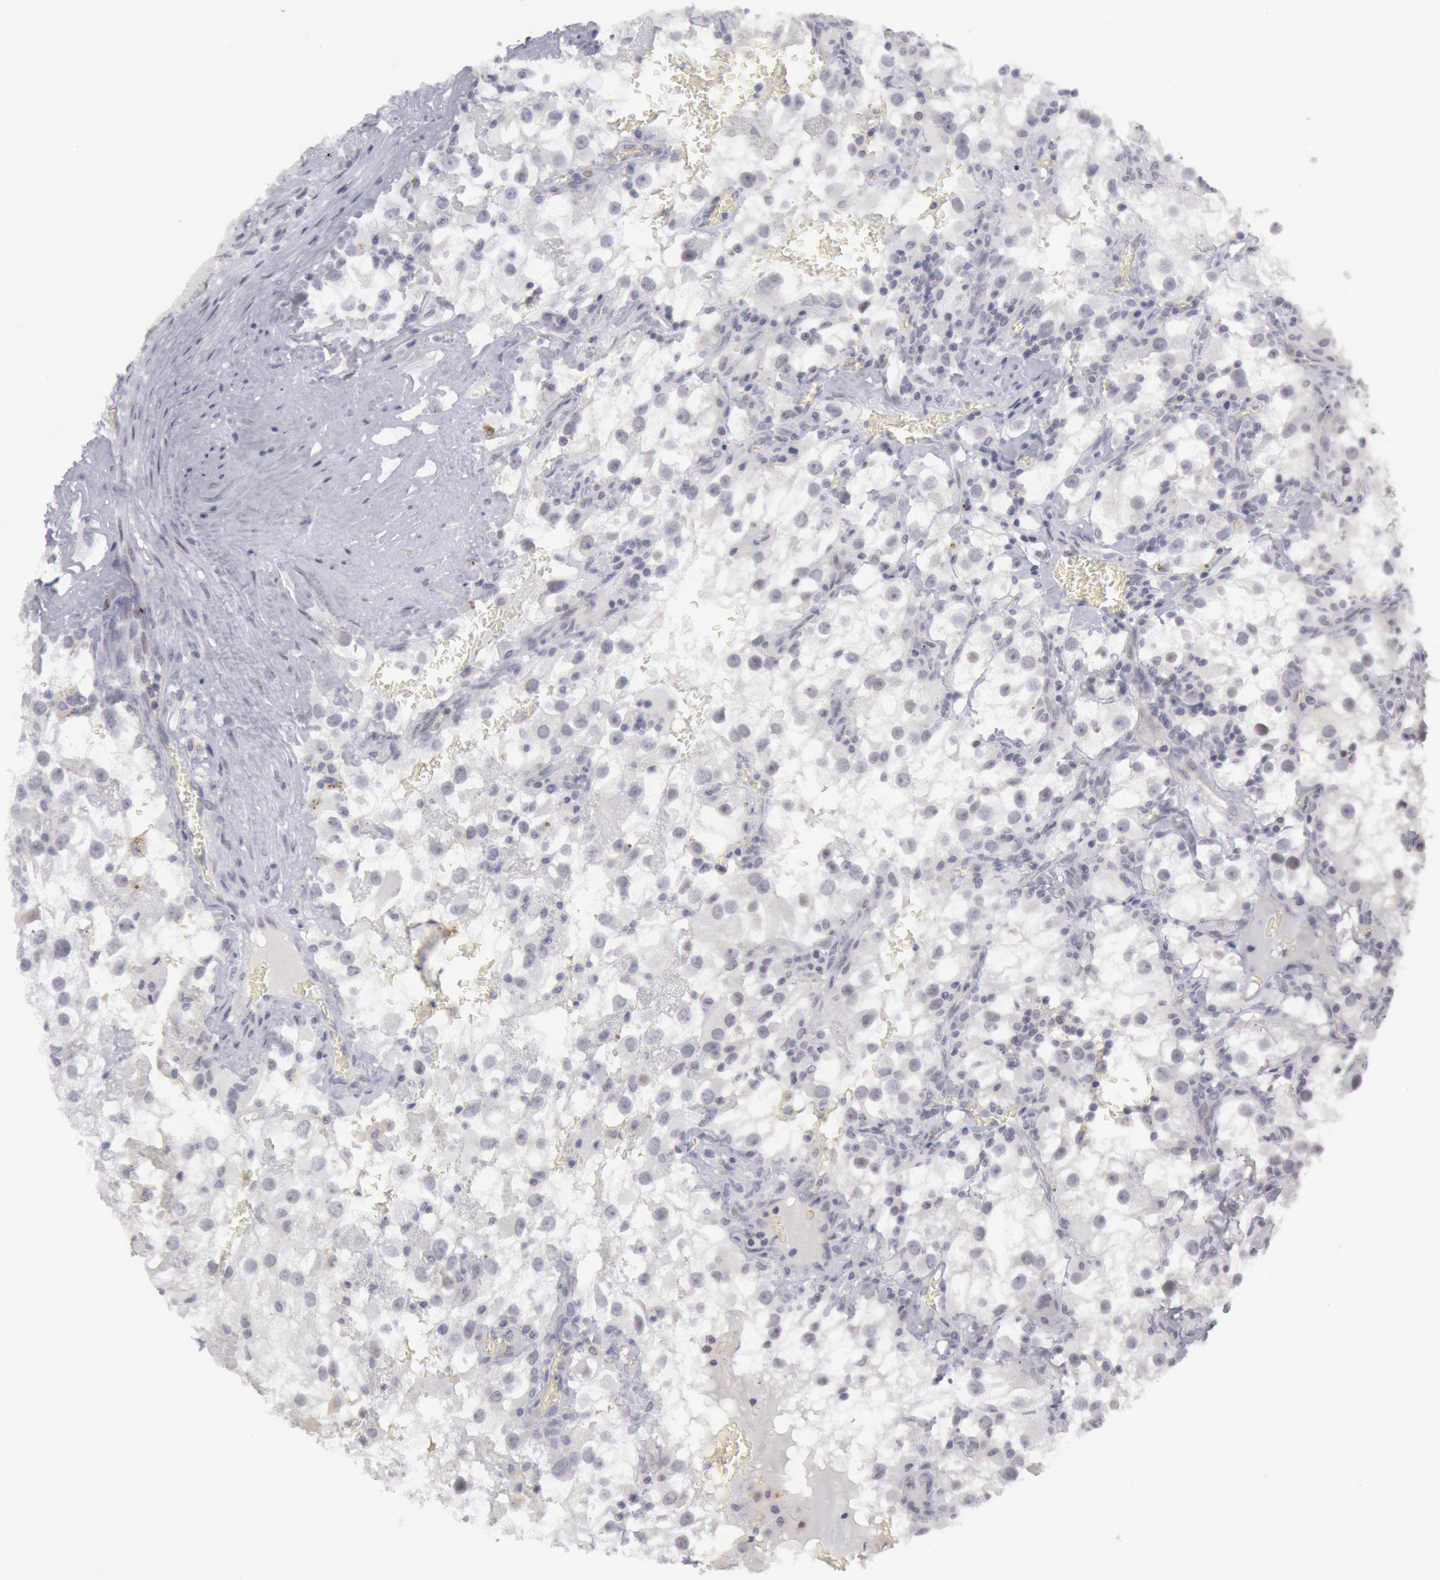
{"staining": {"intensity": "negative", "quantity": "none", "location": "none"}, "tissue": "renal cancer", "cell_type": "Tumor cells", "image_type": "cancer", "snomed": [{"axis": "morphology", "description": "Adenocarcinoma, NOS"}, {"axis": "topography", "description": "Kidney"}], "caption": "Histopathology image shows no significant protein positivity in tumor cells of renal adenocarcinoma.", "gene": "JOSD1", "patient": {"sex": "female", "age": 52}}